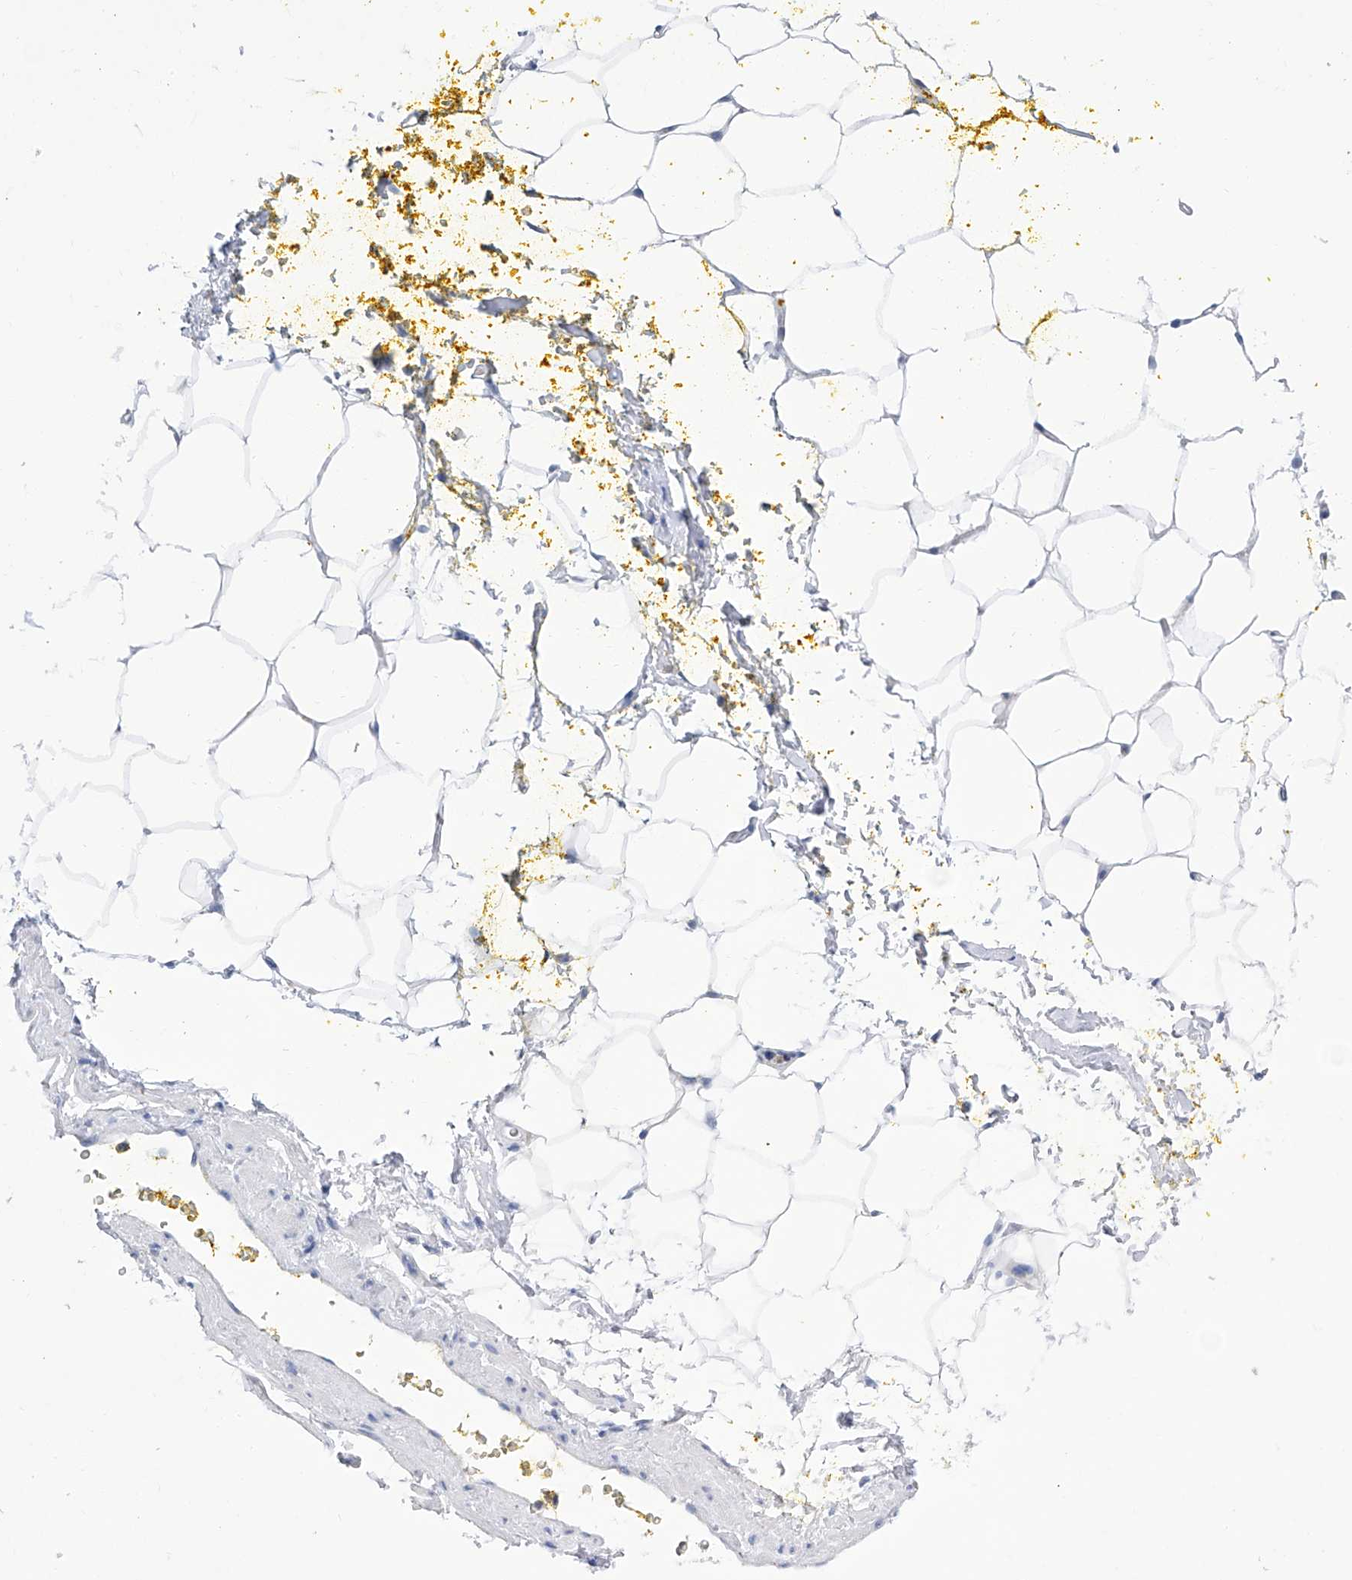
{"staining": {"intensity": "negative", "quantity": "none", "location": "none"}, "tissue": "adipose tissue", "cell_type": "Adipocytes", "image_type": "normal", "snomed": [{"axis": "morphology", "description": "Normal tissue, NOS"}, {"axis": "morphology", "description": "Adenocarcinoma, Low grade"}, {"axis": "topography", "description": "Prostate"}, {"axis": "topography", "description": "Peripheral nerve tissue"}], "caption": "Immunohistochemistry (IHC) photomicrograph of benign human adipose tissue stained for a protein (brown), which displays no staining in adipocytes. The staining is performed using DAB (3,3'-diaminobenzidine) brown chromogen with nuclei counter-stained in using hematoxylin.", "gene": "IMPA2", "patient": {"sex": "male", "age": 63}}